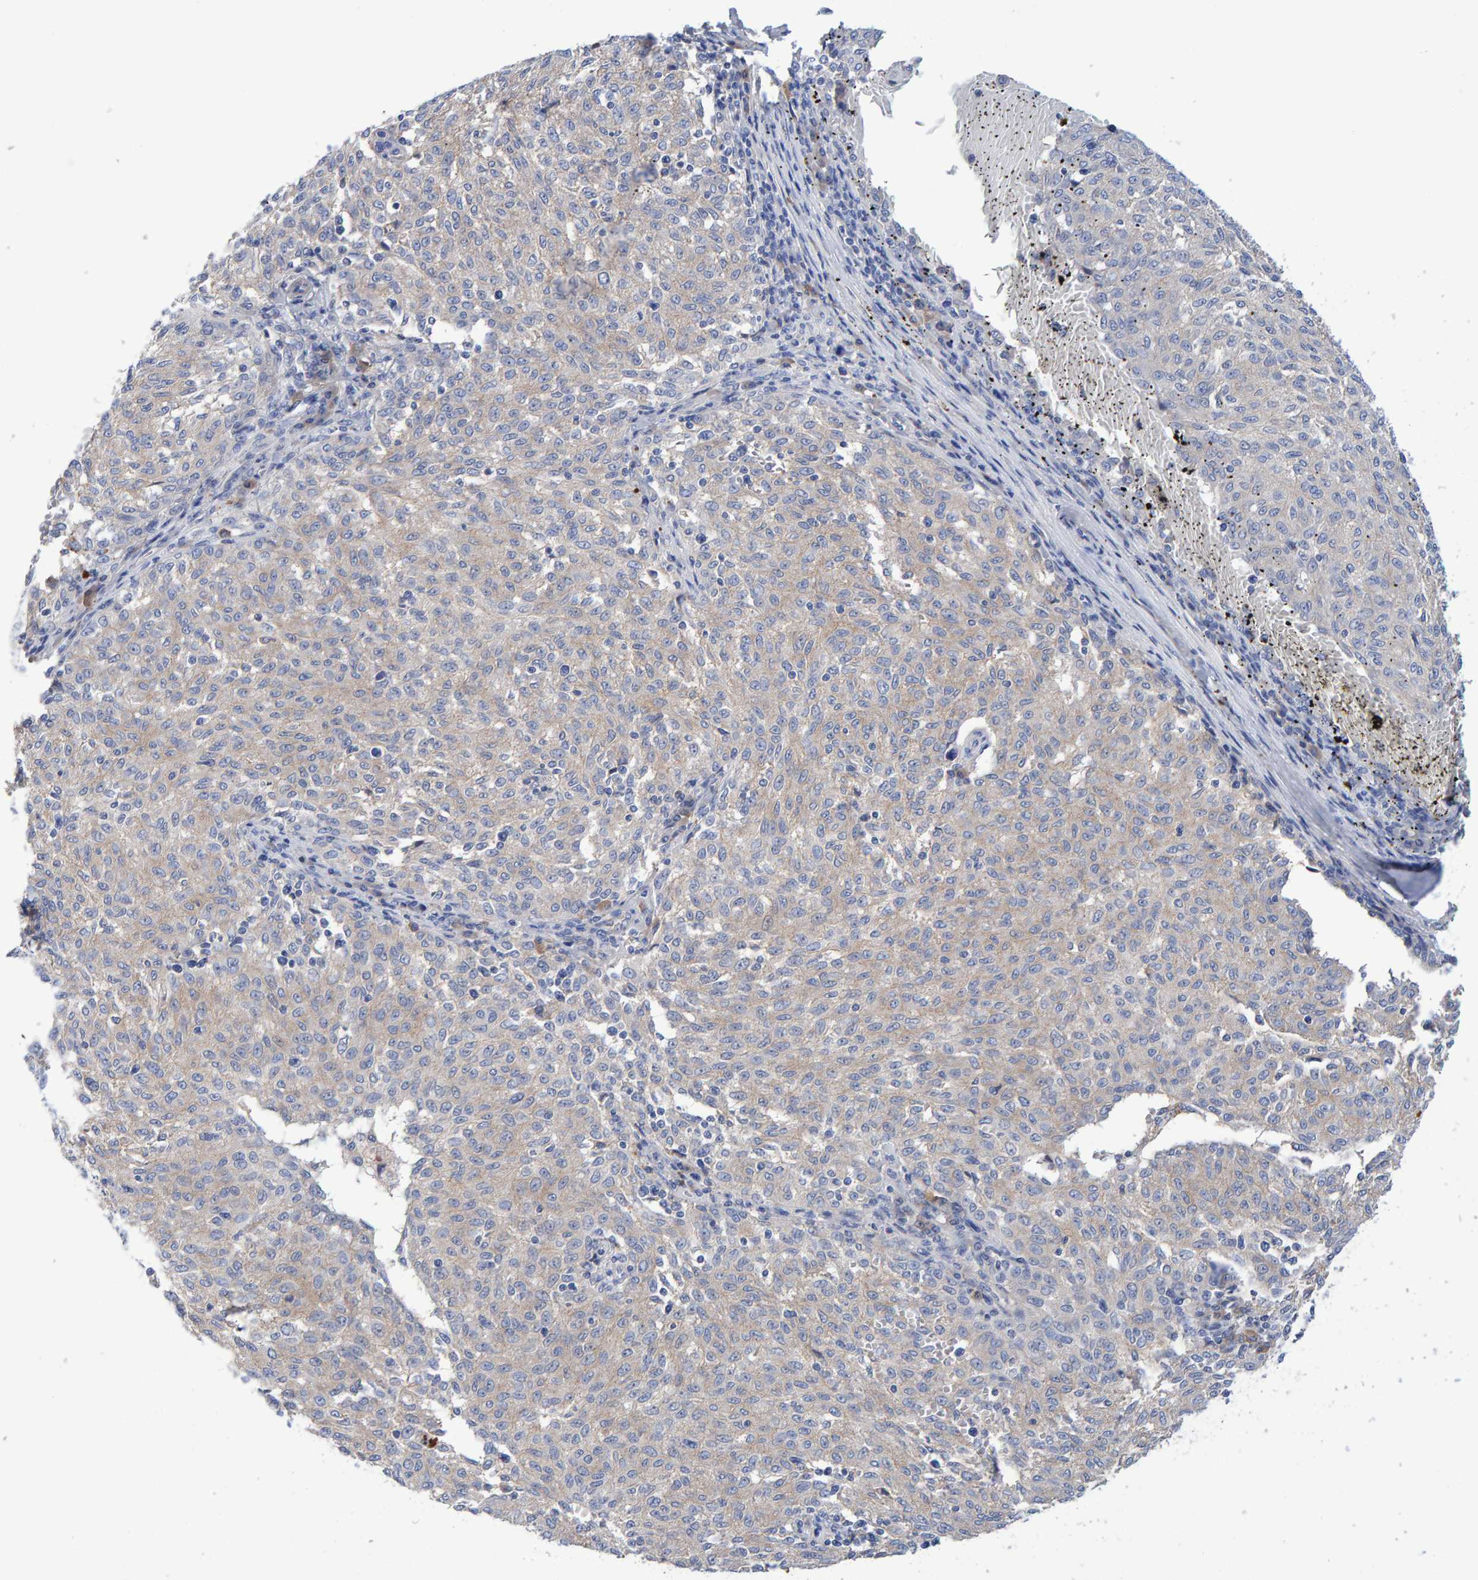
{"staining": {"intensity": "negative", "quantity": "none", "location": "none"}, "tissue": "melanoma", "cell_type": "Tumor cells", "image_type": "cancer", "snomed": [{"axis": "morphology", "description": "Malignant melanoma, NOS"}, {"axis": "topography", "description": "Skin"}], "caption": "Immunohistochemistry of melanoma exhibits no staining in tumor cells.", "gene": "EFR3A", "patient": {"sex": "female", "age": 72}}